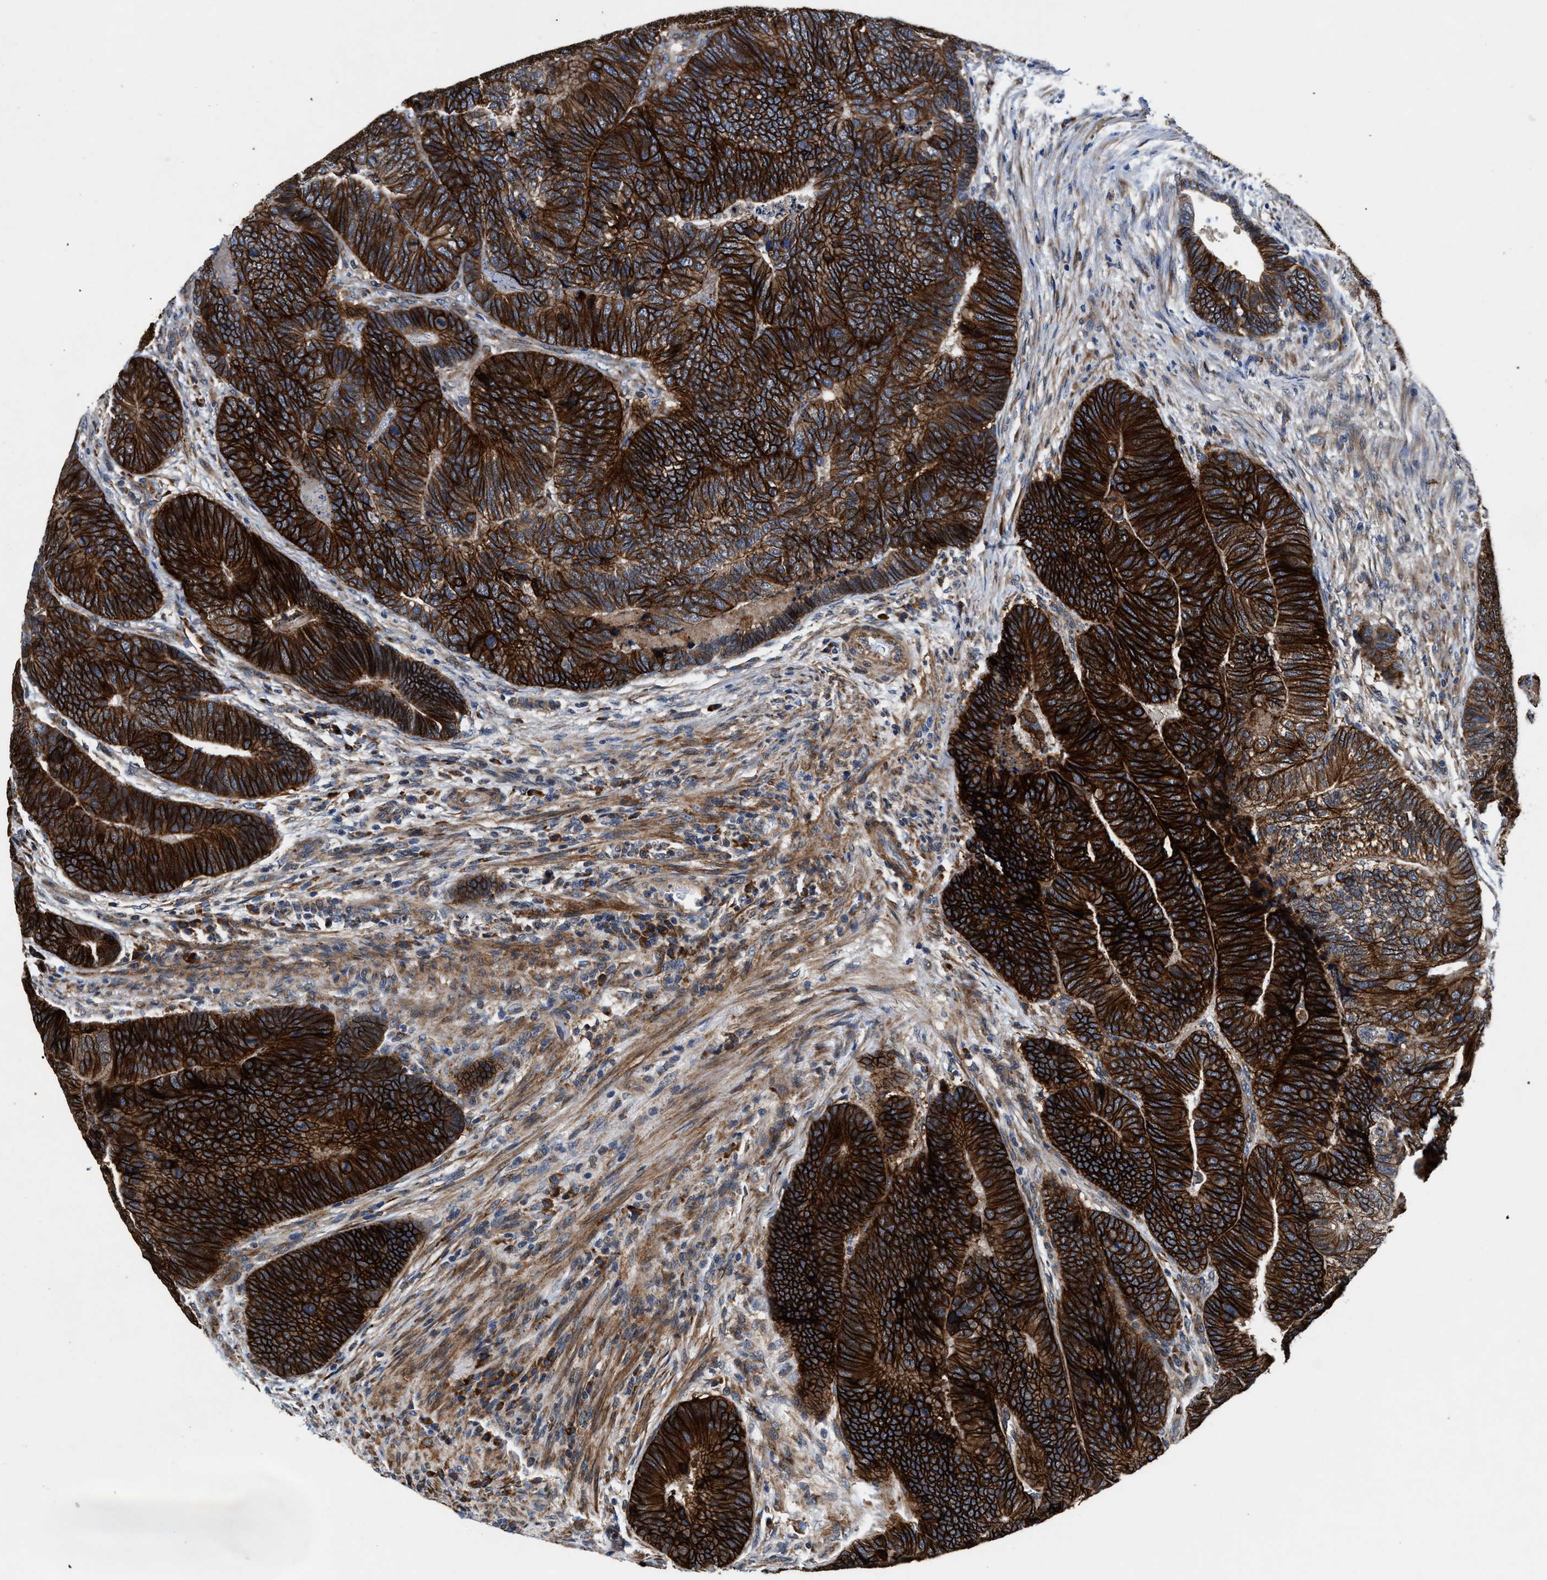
{"staining": {"intensity": "strong", "quantity": ">75%", "location": "cytoplasmic/membranous"}, "tissue": "colorectal cancer", "cell_type": "Tumor cells", "image_type": "cancer", "snomed": [{"axis": "morphology", "description": "Adenocarcinoma, NOS"}, {"axis": "topography", "description": "Colon"}], "caption": "Protein expression analysis of human colorectal adenocarcinoma reveals strong cytoplasmic/membranous staining in approximately >75% of tumor cells.", "gene": "SLC12A2", "patient": {"sex": "female", "age": 67}}